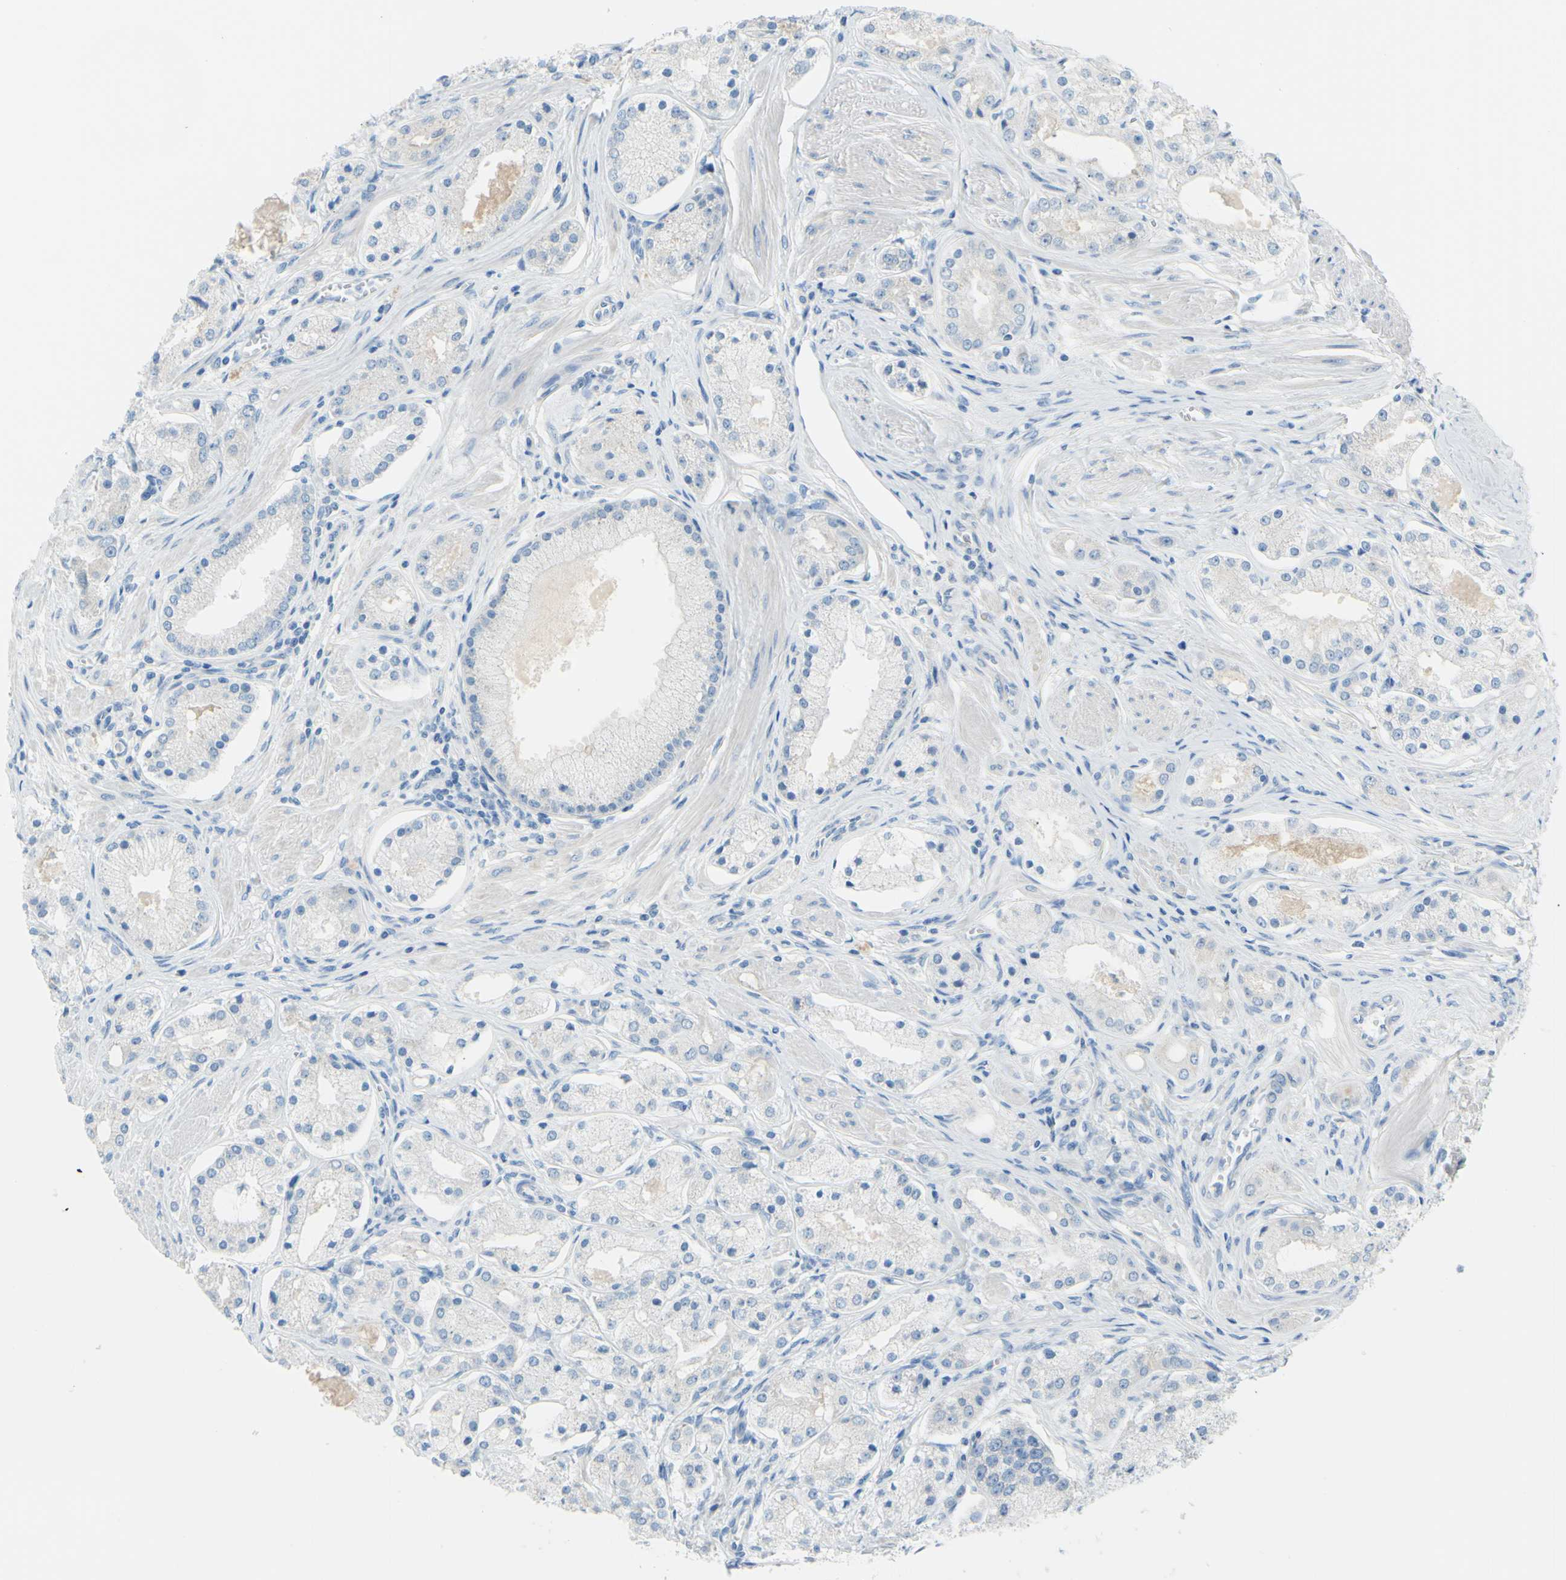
{"staining": {"intensity": "negative", "quantity": "none", "location": "none"}, "tissue": "prostate cancer", "cell_type": "Tumor cells", "image_type": "cancer", "snomed": [{"axis": "morphology", "description": "Adenocarcinoma, High grade"}, {"axis": "topography", "description": "Prostate"}], "caption": "The histopathology image exhibits no significant staining in tumor cells of prostate cancer.", "gene": "SLC1A2", "patient": {"sex": "male", "age": 66}}